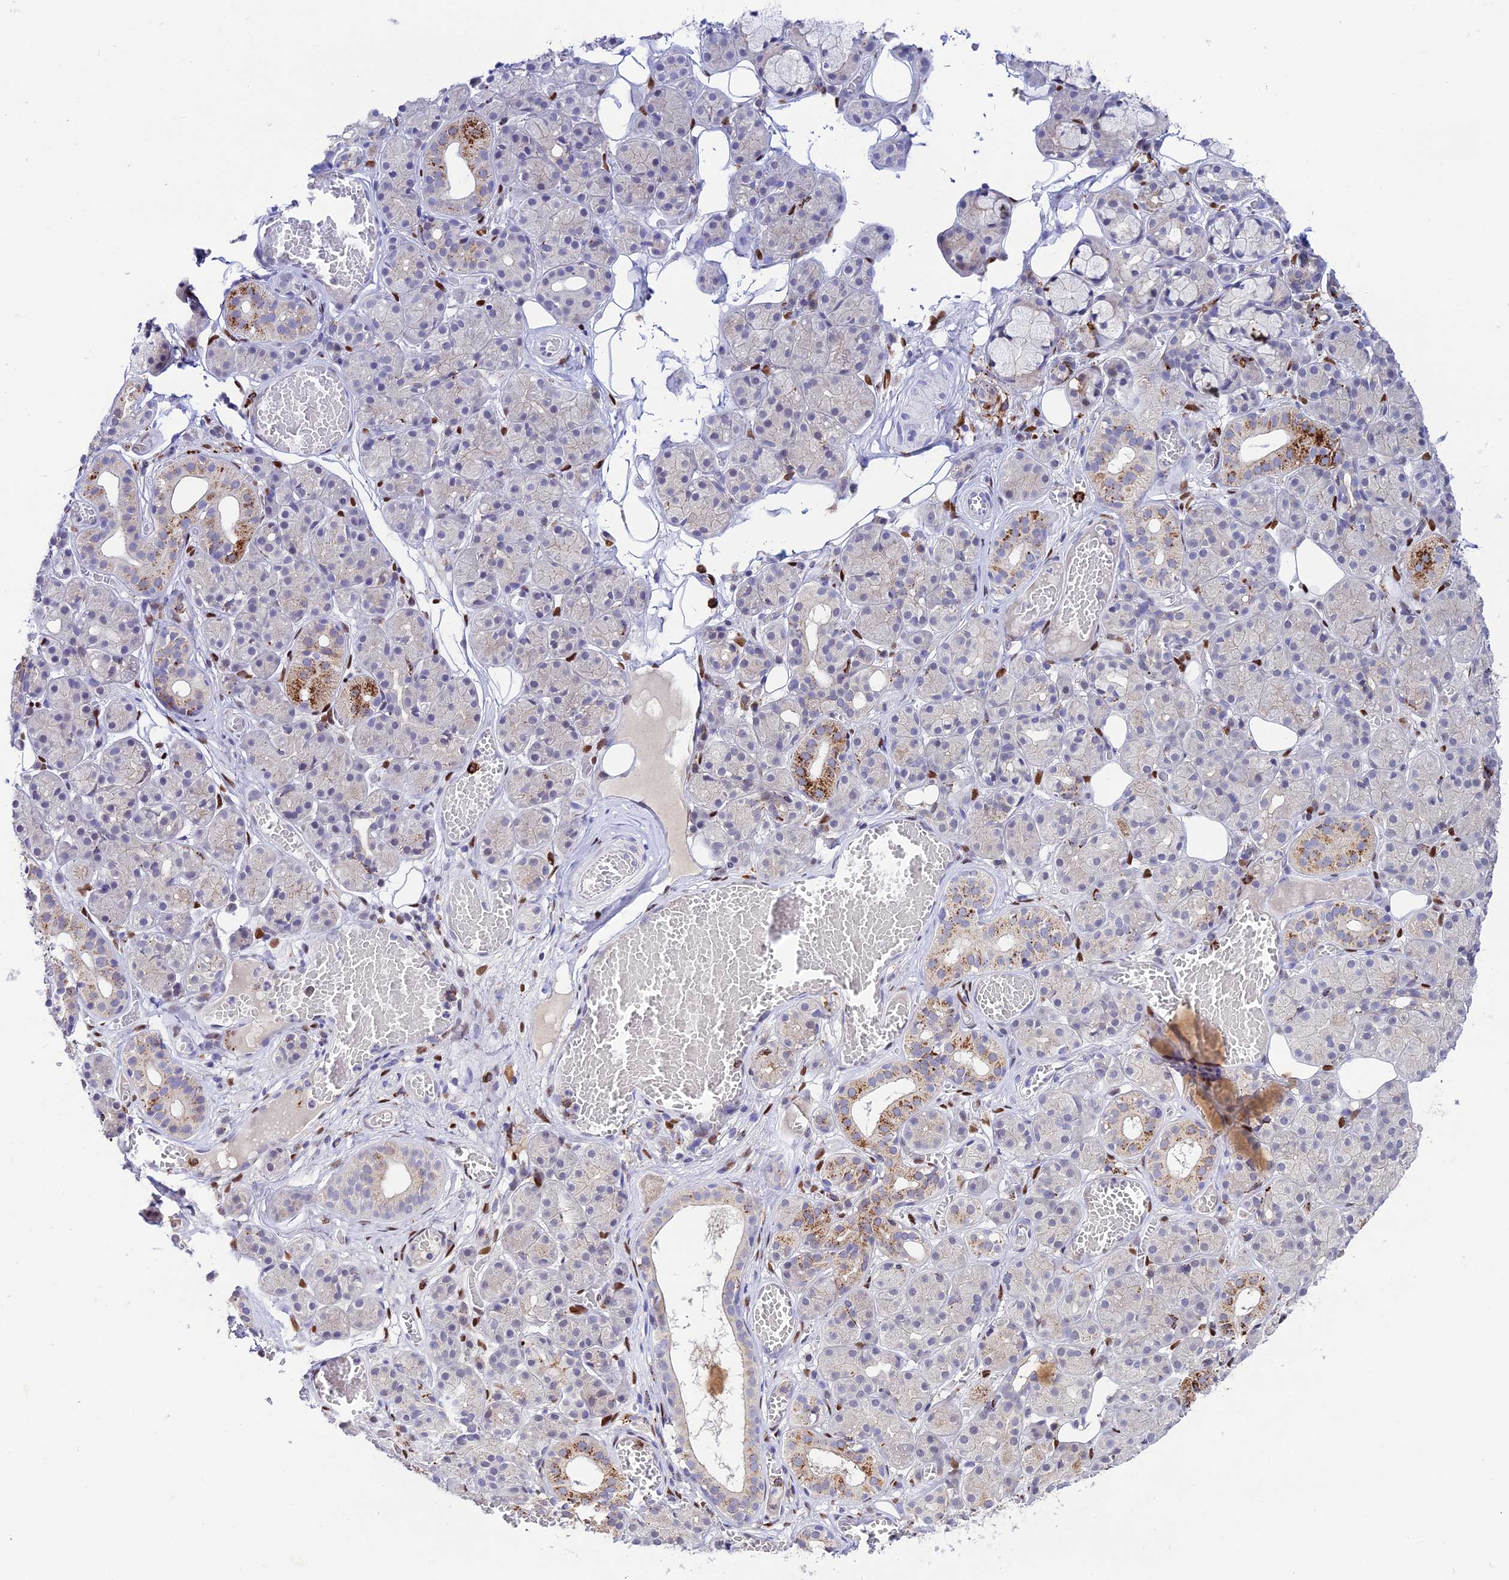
{"staining": {"intensity": "moderate", "quantity": "<25%", "location": "cytoplasmic/membranous"}, "tissue": "salivary gland", "cell_type": "Glandular cells", "image_type": "normal", "snomed": [{"axis": "morphology", "description": "Normal tissue, NOS"}, {"axis": "topography", "description": "Salivary gland"}], "caption": "The image demonstrates staining of normal salivary gland, revealing moderate cytoplasmic/membranous protein staining (brown color) within glandular cells. The protein of interest is shown in brown color, while the nuclei are stained blue.", "gene": "HIC1", "patient": {"sex": "male", "age": 63}}